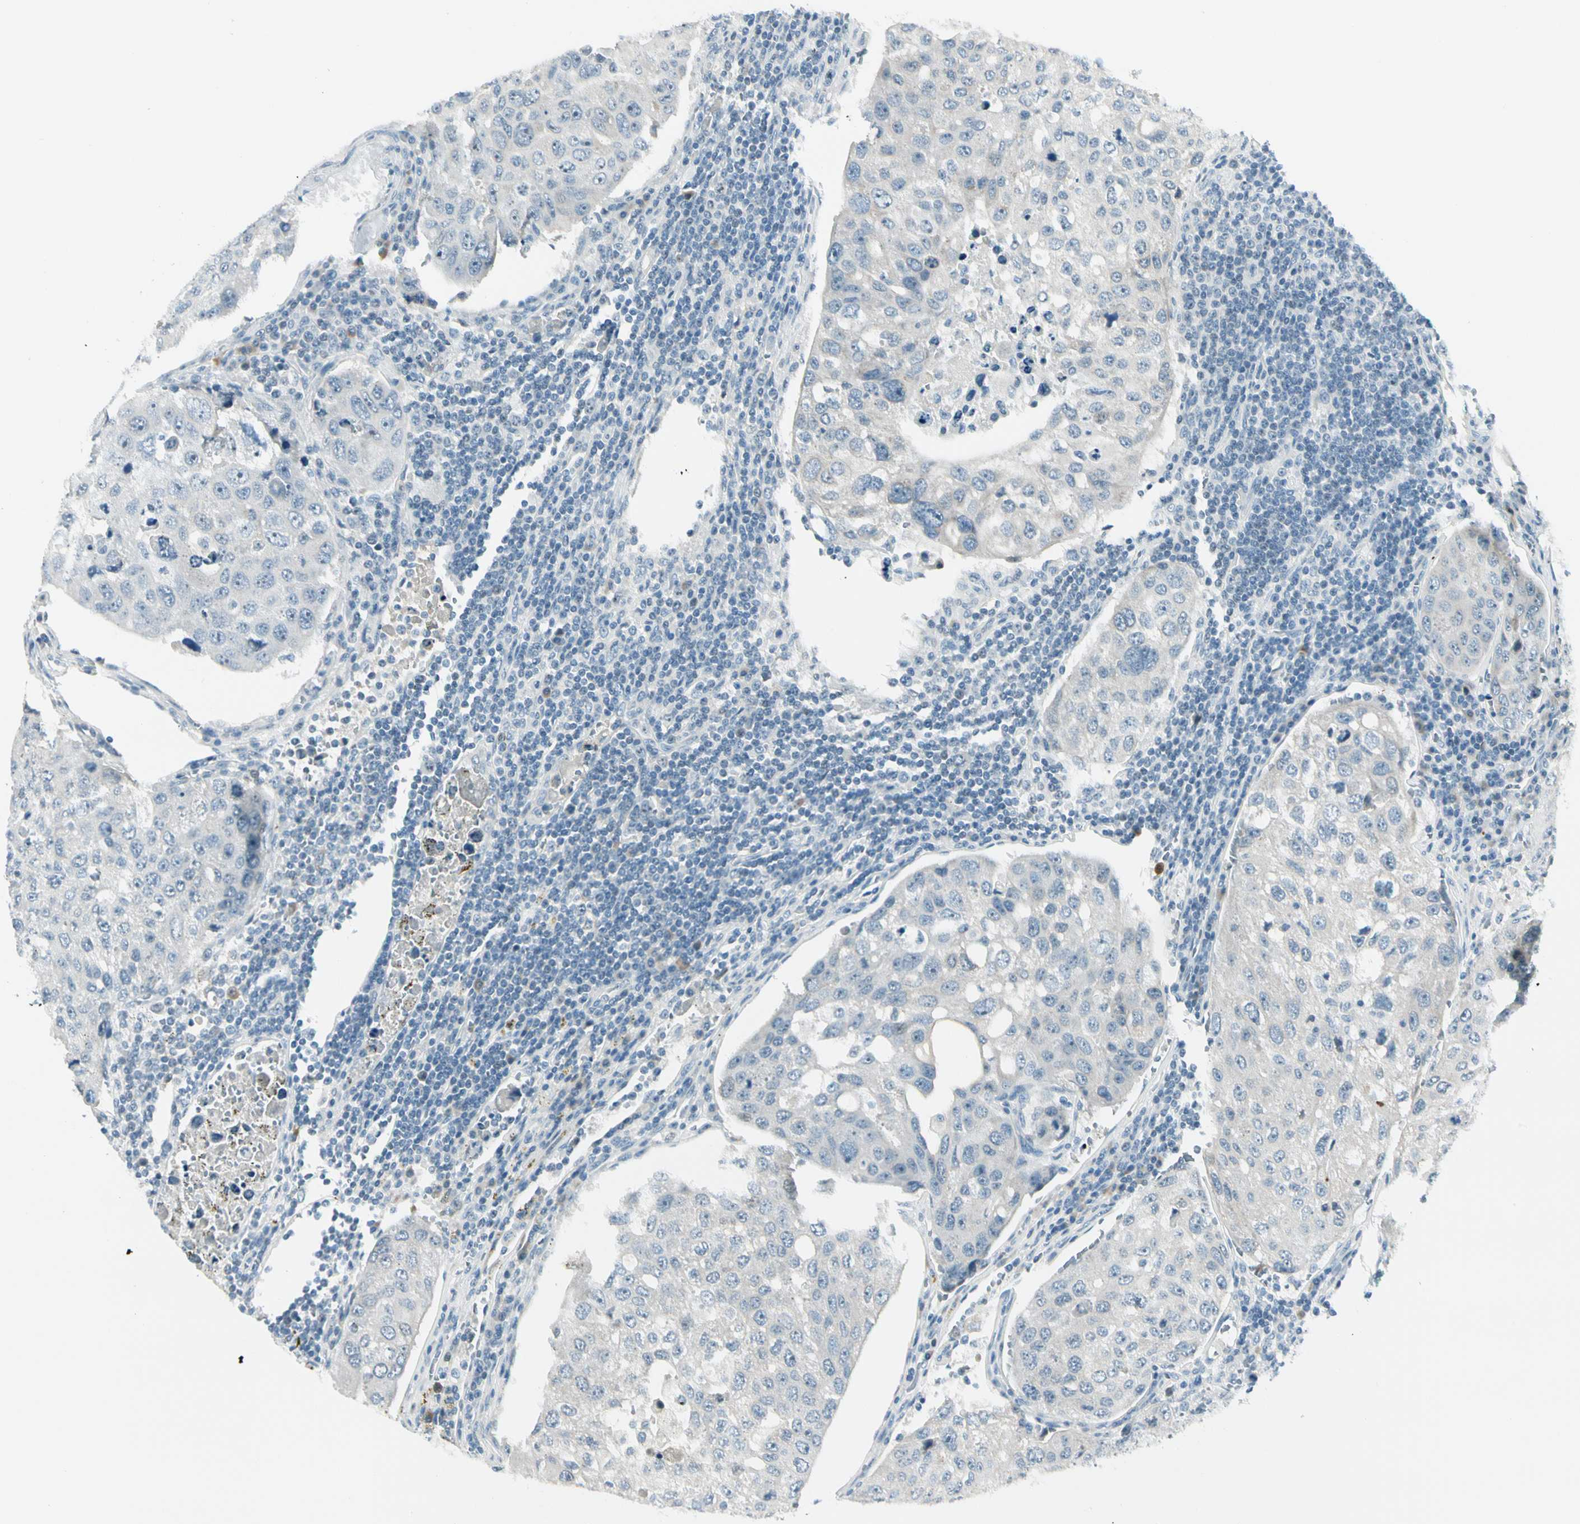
{"staining": {"intensity": "negative", "quantity": "none", "location": "none"}, "tissue": "urothelial cancer", "cell_type": "Tumor cells", "image_type": "cancer", "snomed": [{"axis": "morphology", "description": "Urothelial carcinoma, High grade"}, {"axis": "topography", "description": "Lymph node"}, {"axis": "topography", "description": "Urinary bladder"}], "caption": "Tumor cells are negative for protein expression in human high-grade urothelial carcinoma.", "gene": "ZSCAN1", "patient": {"sex": "male", "age": 51}}